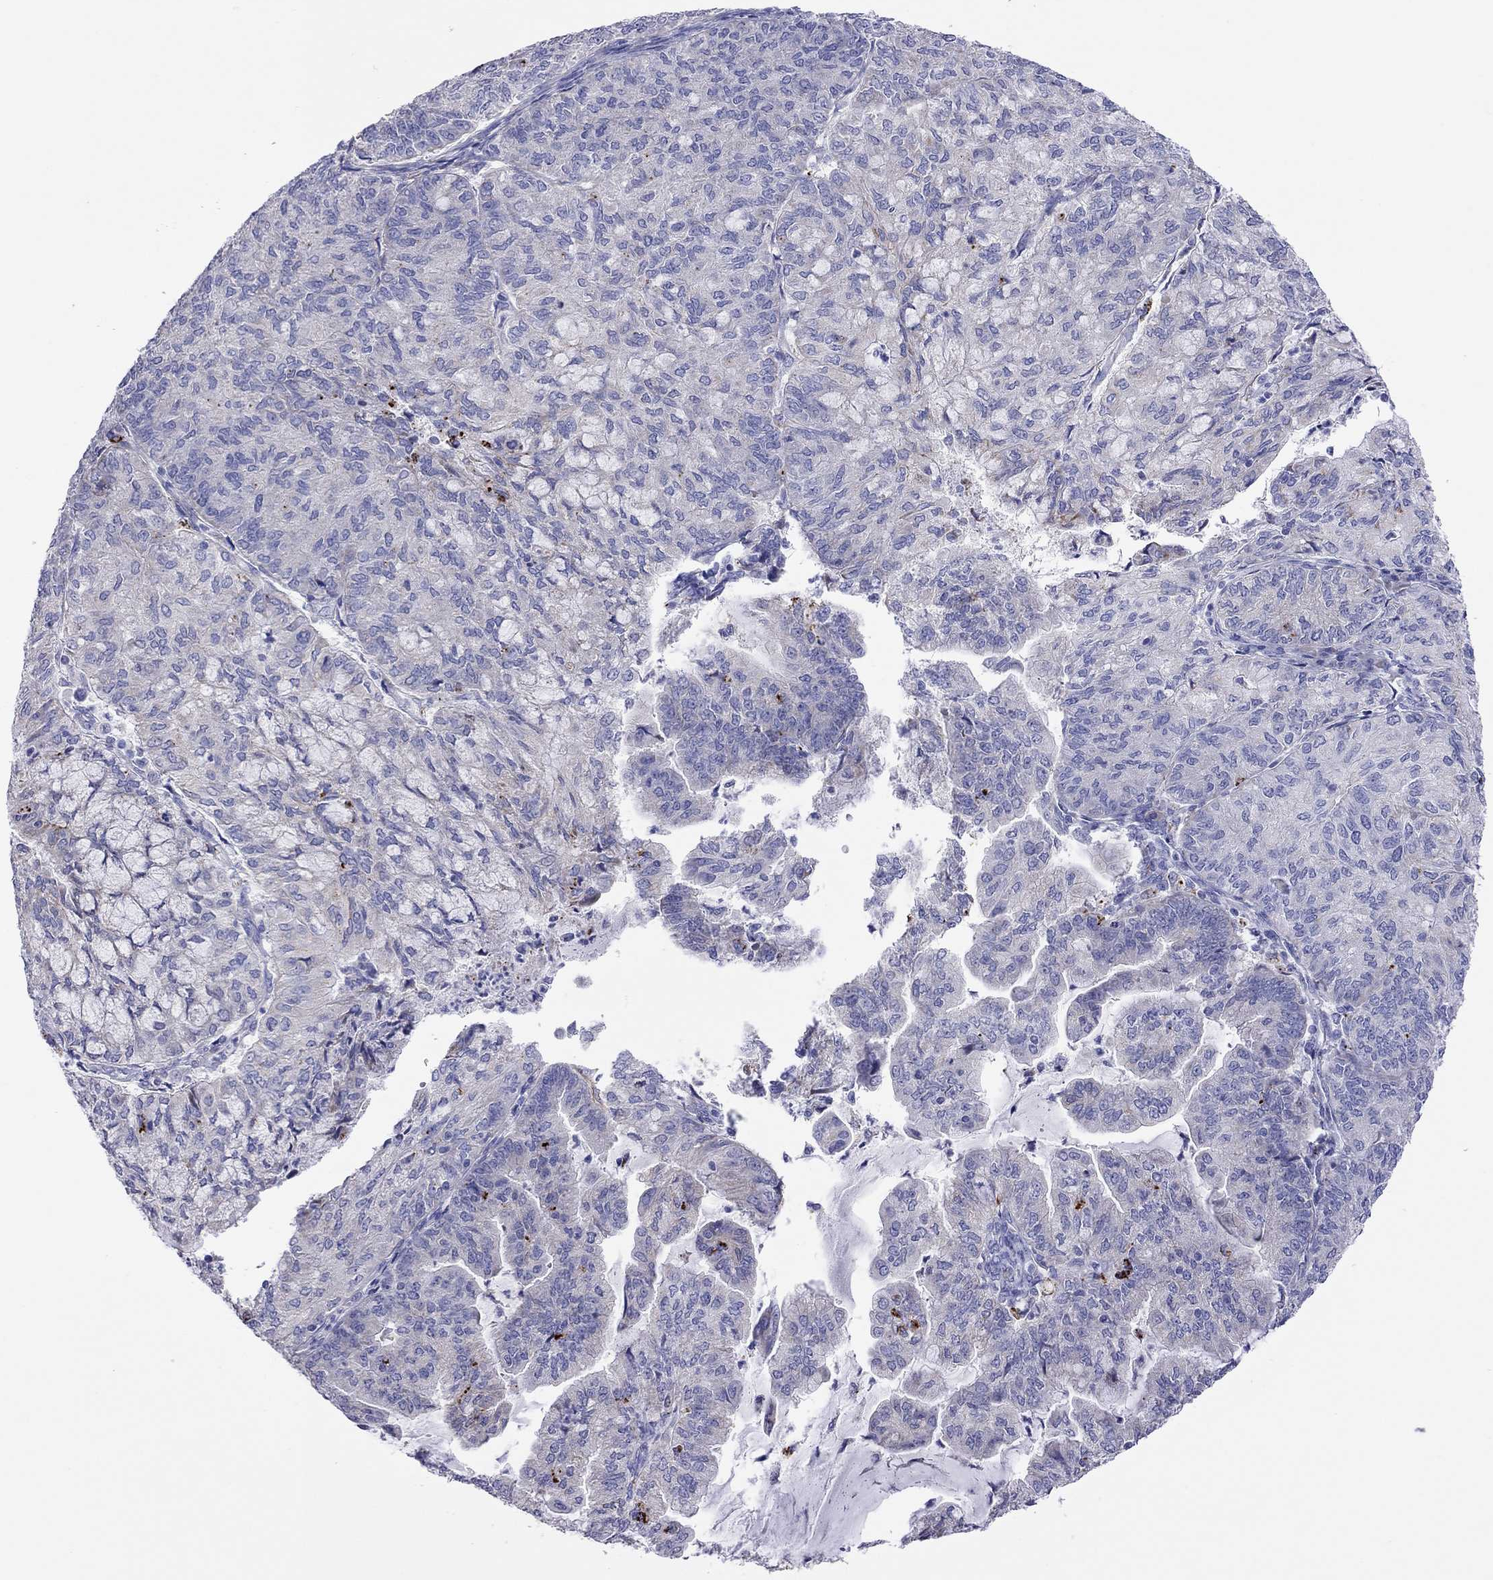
{"staining": {"intensity": "negative", "quantity": "none", "location": "none"}, "tissue": "endometrial cancer", "cell_type": "Tumor cells", "image_type": "cancer", "snomed": [{"axis": "morphology", "description": "Adenocarcinoma, NOS"}, {"axis": "topography", "description": "Endometrium"}], "caption": "IHC histopathology image of endometrial adenocarcinoma stained for a protein (brown), which reveals no staining in tumor cells.", "gene": "COL9A1", "patient": {"sex": "female", "age": 82}}